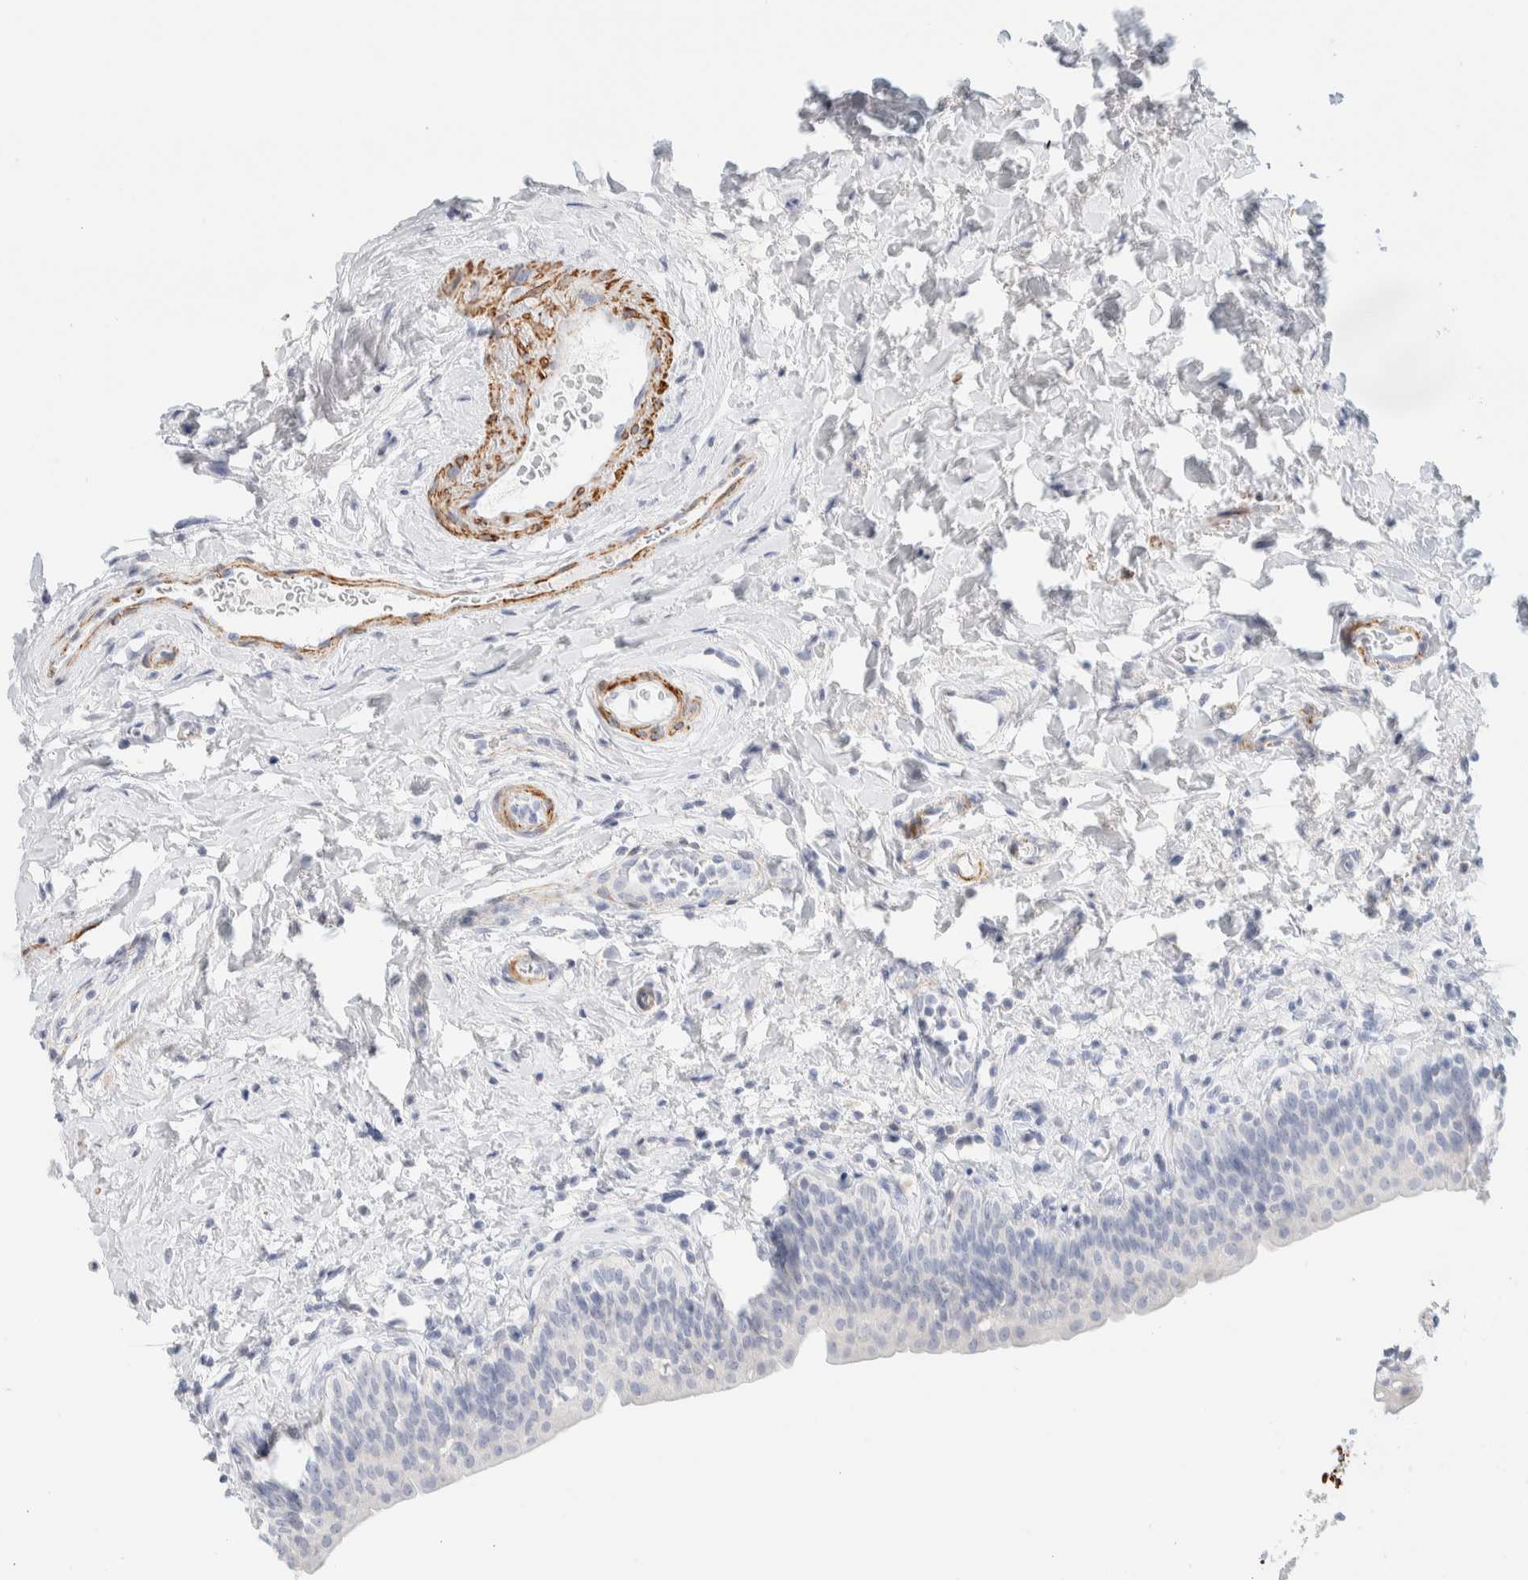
{"staining": {"intensity": "negative", "quantity": "none", "location": "none"}, "tissue": "urinary bladder", "cell_type": "Urothelial cells", "image_type": "normal", "snomed": [{"axis": "morphology", "description": "Normal tissue, NOS"}, {"axis": "topography", "description": "Urinary bladder"}], "caption": "This is an immunohistochemistry (IHC) image of unremarkable urinary bladder. There is no positivity in urothelial cells.", "gene": "AFMID", "patient": {"sex": "male", "age": 83}}